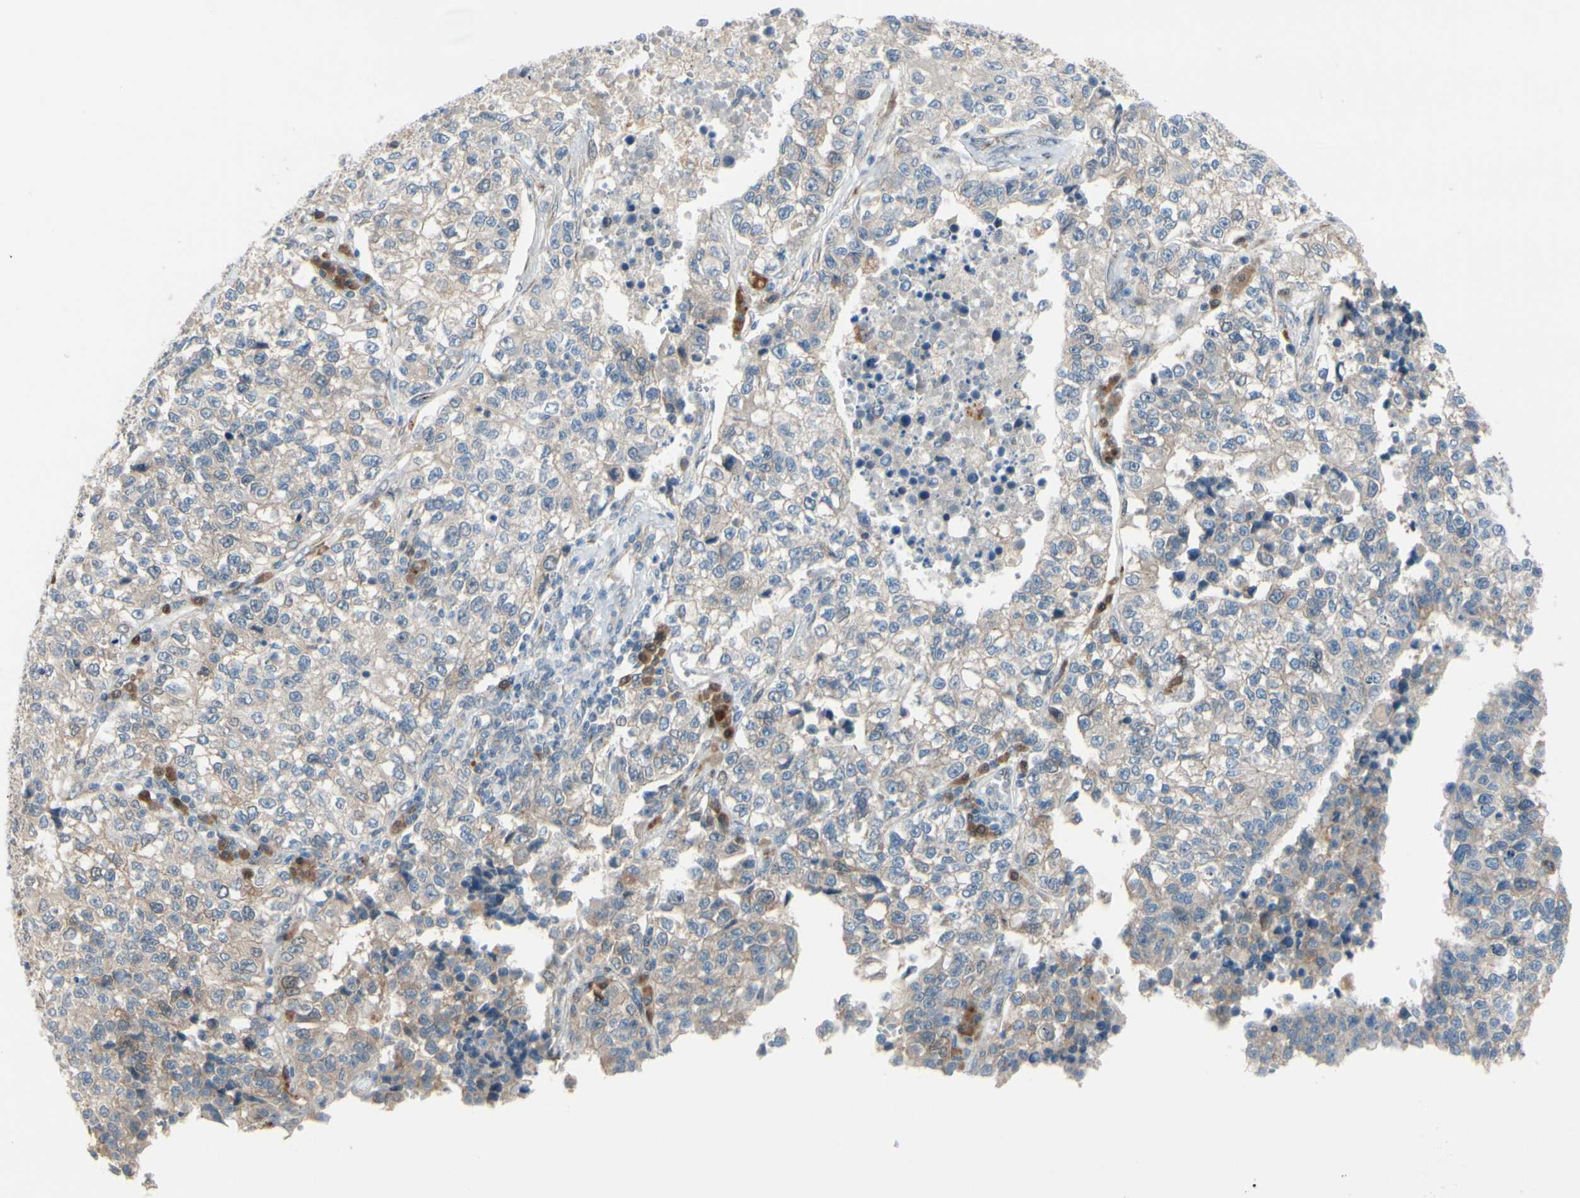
{"staining": {"intensity": "weak", "quantity": "<25%", "location": "cytoplasmic/membranous"}, "tissue": "lung cancer", "cell_type": "Tumor cells", "image_type": "cancer", "snomed": [{"axis": "morphology", "description": "Adenocarcinoma, NOS"}, {"axis": "topography", "description": "Lung"}], "caption": "Tumor cells are negative for brown protein staining in adenocarcinoma (lung).", "gene": "PTTG1", "patient": {"sex": "male", "age": 49}}